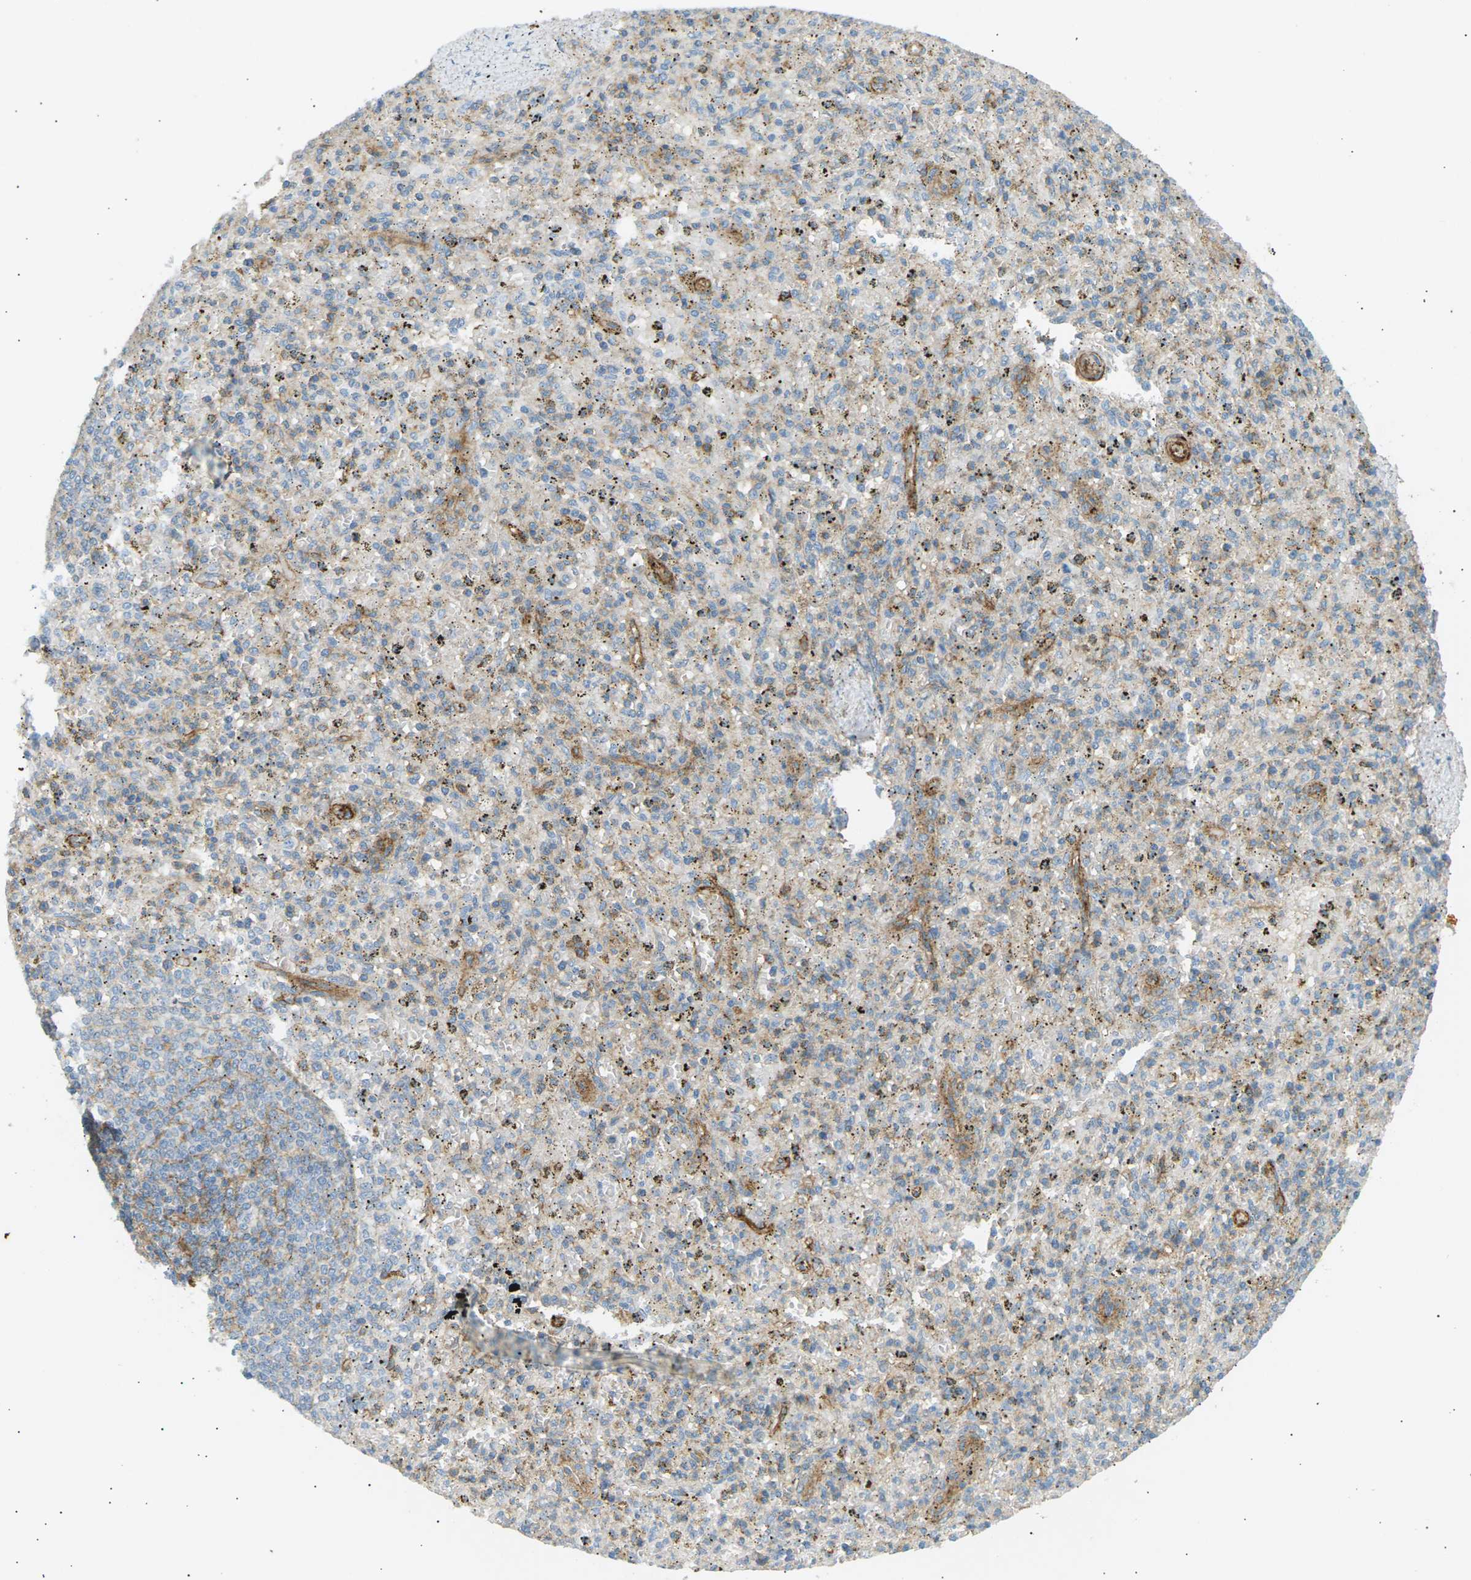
{"staining": {"intensity": "moderate", "quantity": "<25%", "location": "cytoplasmic/membranous"}, "tissue": "spleen", "cell_type": "Cells in red pulp", "image_type": "normal", "snomed": [{"axis": "morphology", "description": "Normal tissue, NOS"}, {"axis": "topography", "description": "Spleen"}], "caption": "Moderate cytoplasmic/membranous expression for a protein is seen in approximately <25% of cells in red pulp of benign spleen using immunohistochemistry (IHC).", "gene": "ATP2B4", "patient": {"sex": "male", "age": 72}}